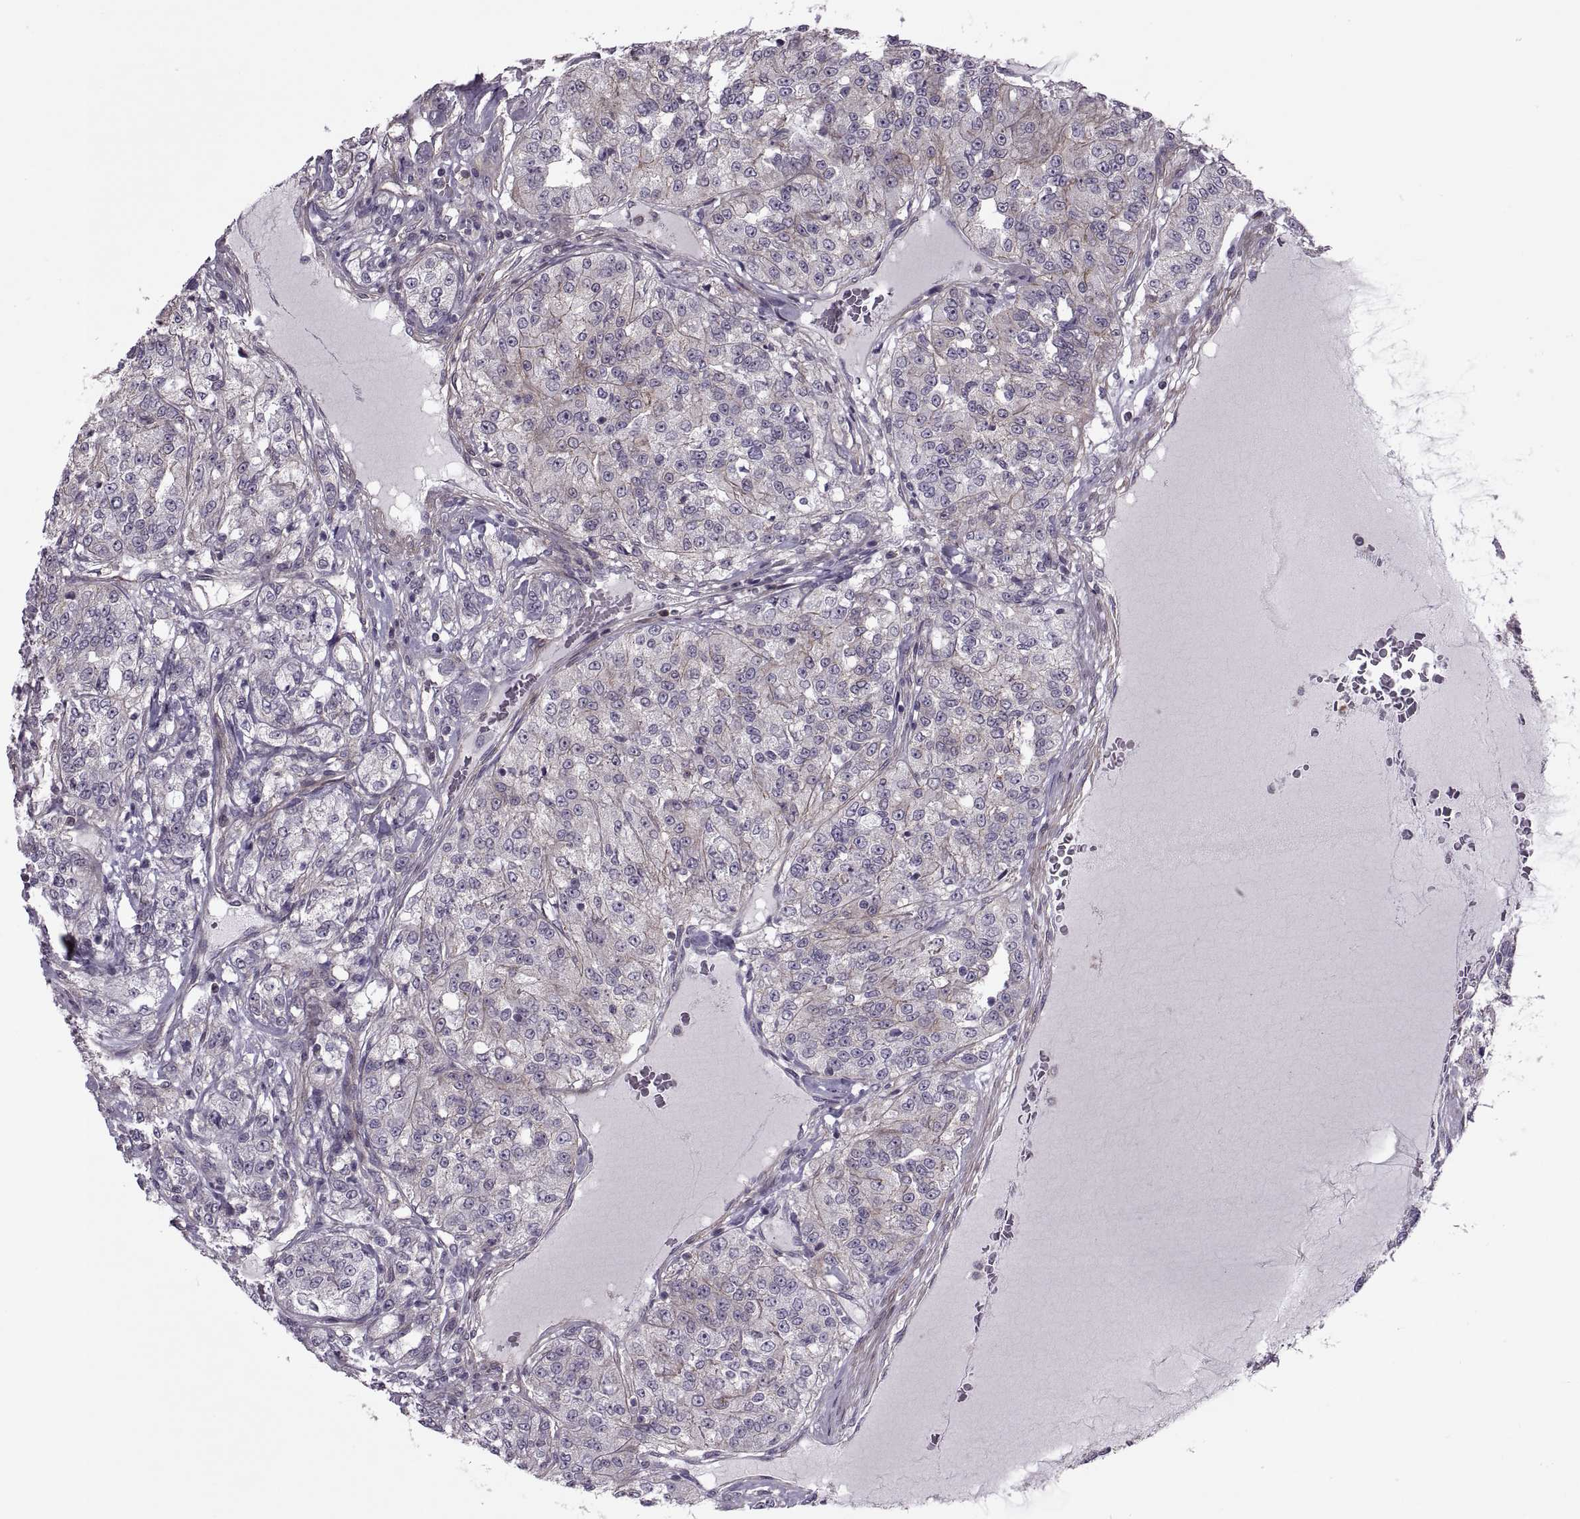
{"staining": {"intensity": "negative", "quantity": "none", "location": "none"}, "tissue": "renal cancer", "cell_type": "Tumor cells", "image_type": "cancer", "snomed": [{"axis": "morphology", "description": "Adenocarcinoma, NOS"}, {"axis": "topography", "description": "Kidney"}], "caption": "A photomicrograph of renal cancer (adenocarcinoma) stained for a protein demonstrates no brown staining in tumor cells.", "gene": "ODF3", "patient": {"sex": "female", "age": 63}}